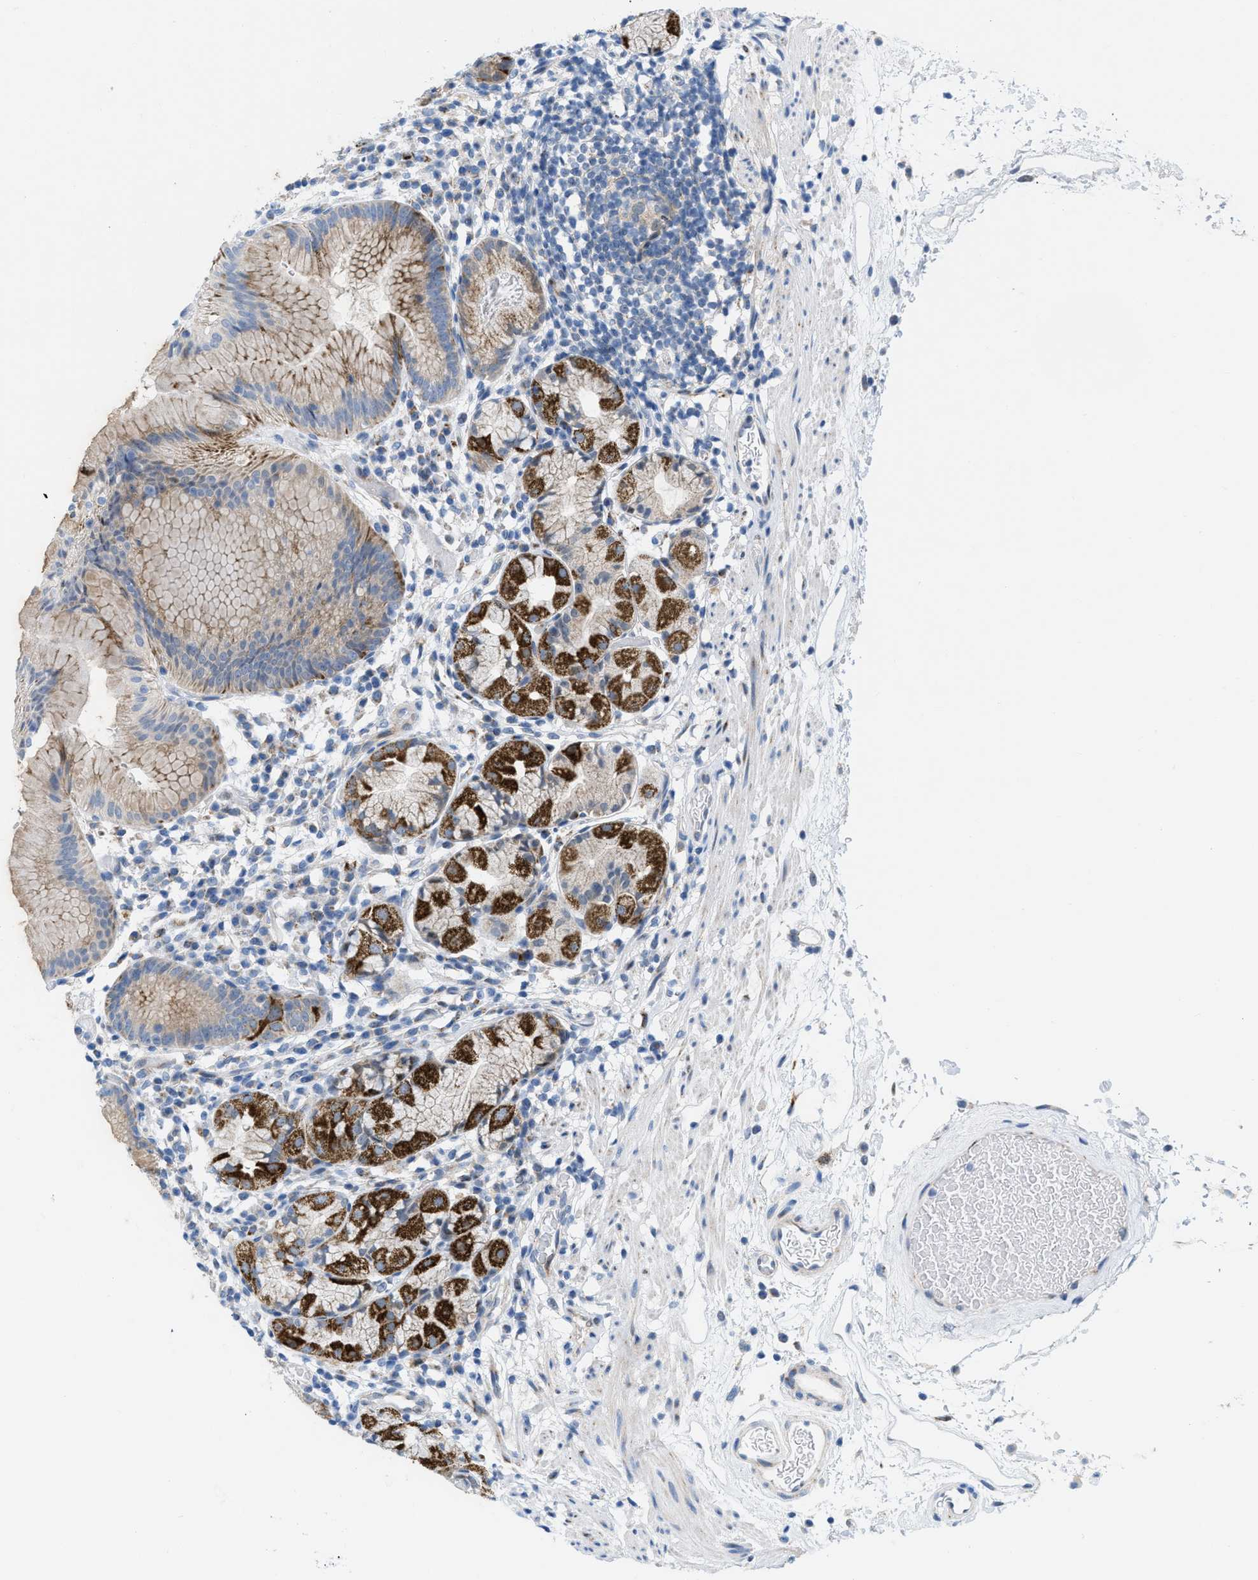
{"staining": {"intensity": "strong", "quantity": "25%-75%", "location": "cytoplasmic/membranous"}, "tissue": "stomach", "cell_type": "Glandular cells", "image_type": "normal", "snomed": [{"axis": "morphology", "description": "Normal tissue, NOS"}, {"axis": "topography", "description": "Stomach"}, {"axis": "topography", "description": "Stomach, lower"}], "caption": "High-magnification brightfield microscopy of normal stomach stained with DAB (3,3'-diaminobenzidine) (brown) and counterstained with hematoxylin (blue). glandular cells exhibit strong cytoplasmic/membranous positivity is present in approximately25%-75% of cells.", "gene": "RBBP9", "patient": {"sex": "female", "age": 75}}